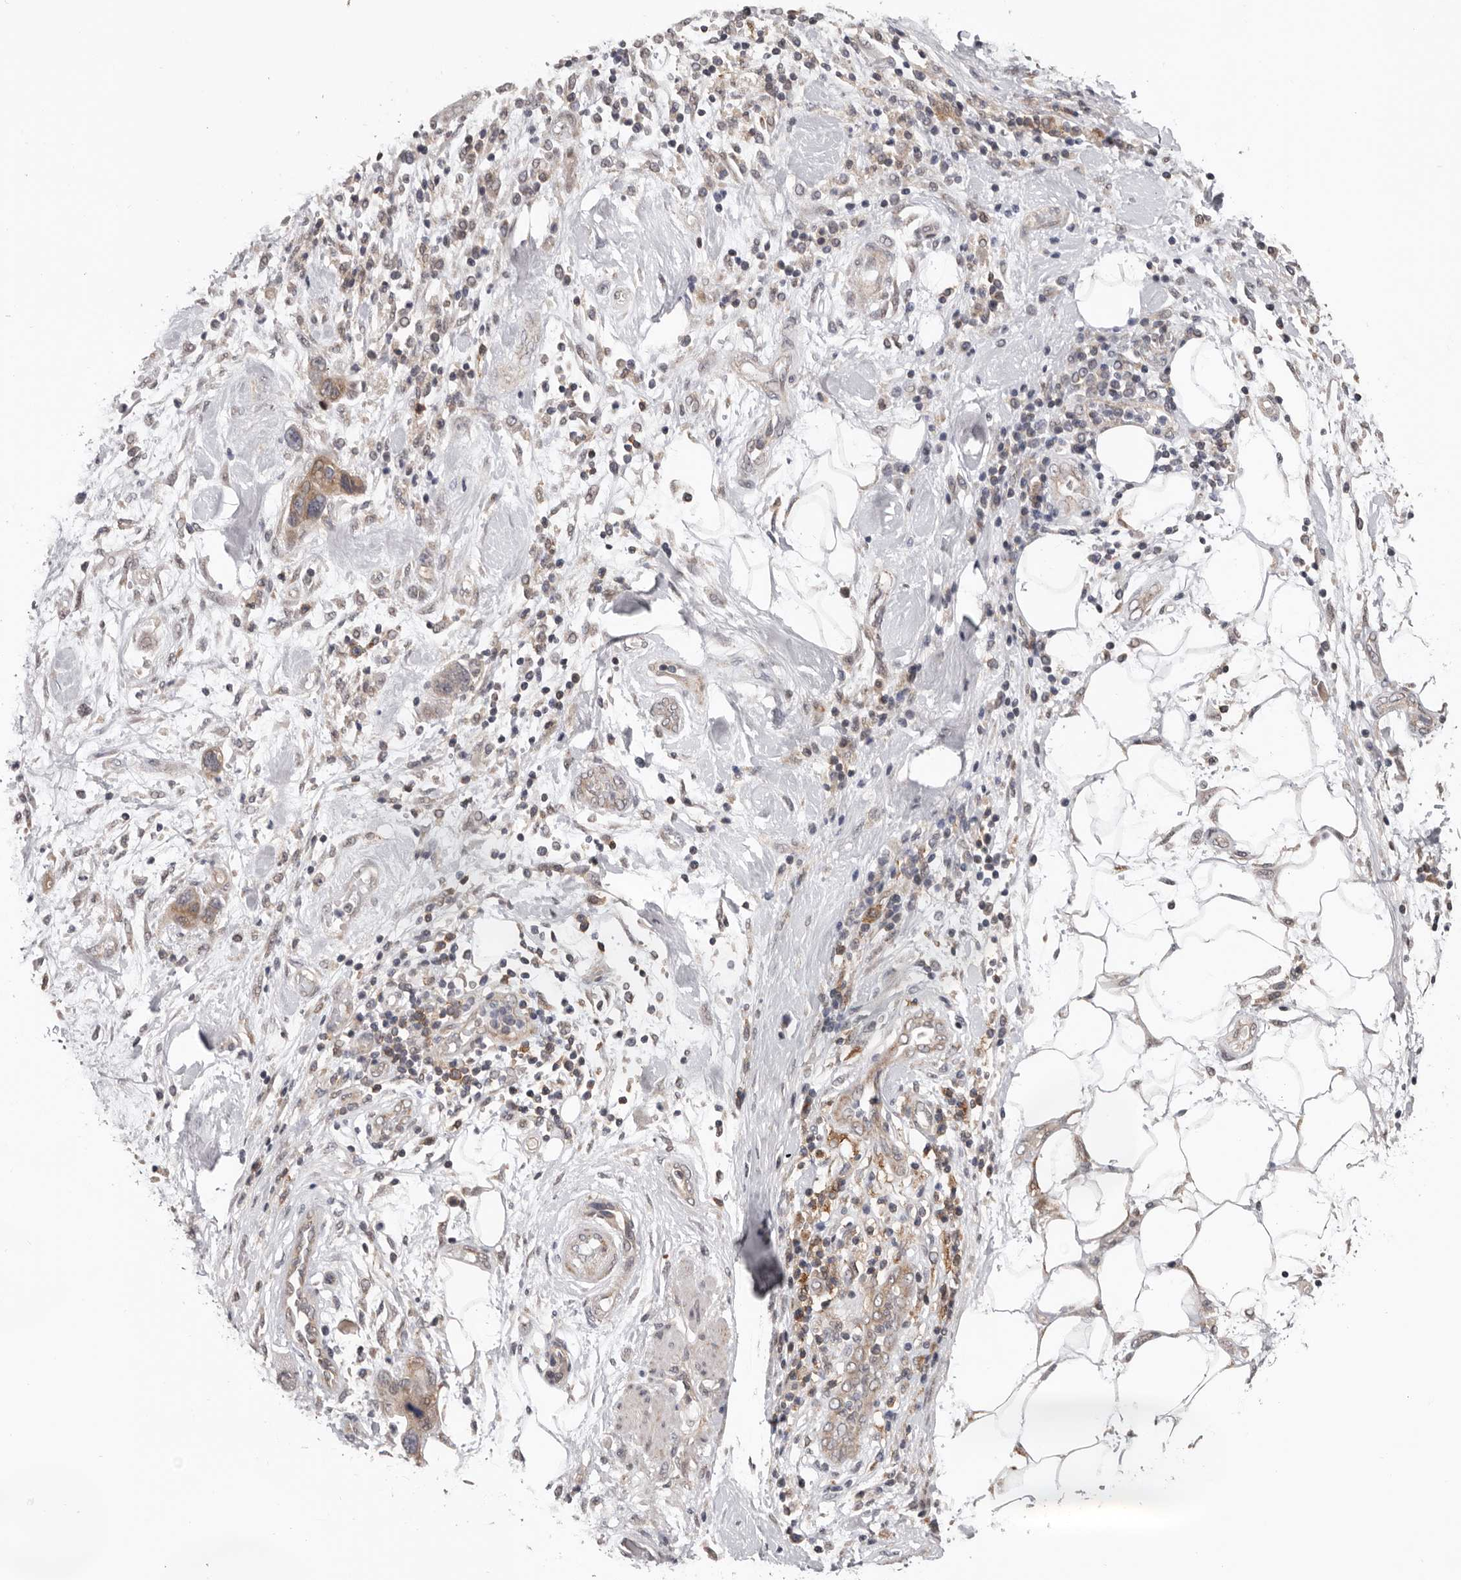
{"staining": {"intensity": "weak", "quantity": "25%-75%", "location": "cytoplasmic/membranous"}, "tissue": "pancreatic cancer", "cell_type": "Tumor cells", "image_type": "cancer", "snomed": [{"axis": "morphology", "description": "Normal tissue, NOS"}, {"axis": "morphology", "description": "Adenocarcinoma, NOS"}, {"axis": "topography", "description": "Pancreas"}], "caption": "Human pancreatic cancer (adenocarcinoma) stained with a brown dye displays weak cytoplasmic/membranous positive positivity in about 25%-75% of tumor cells.", "gene": "MOGAT2", "patient": {"sex": "female", "age": 71}}